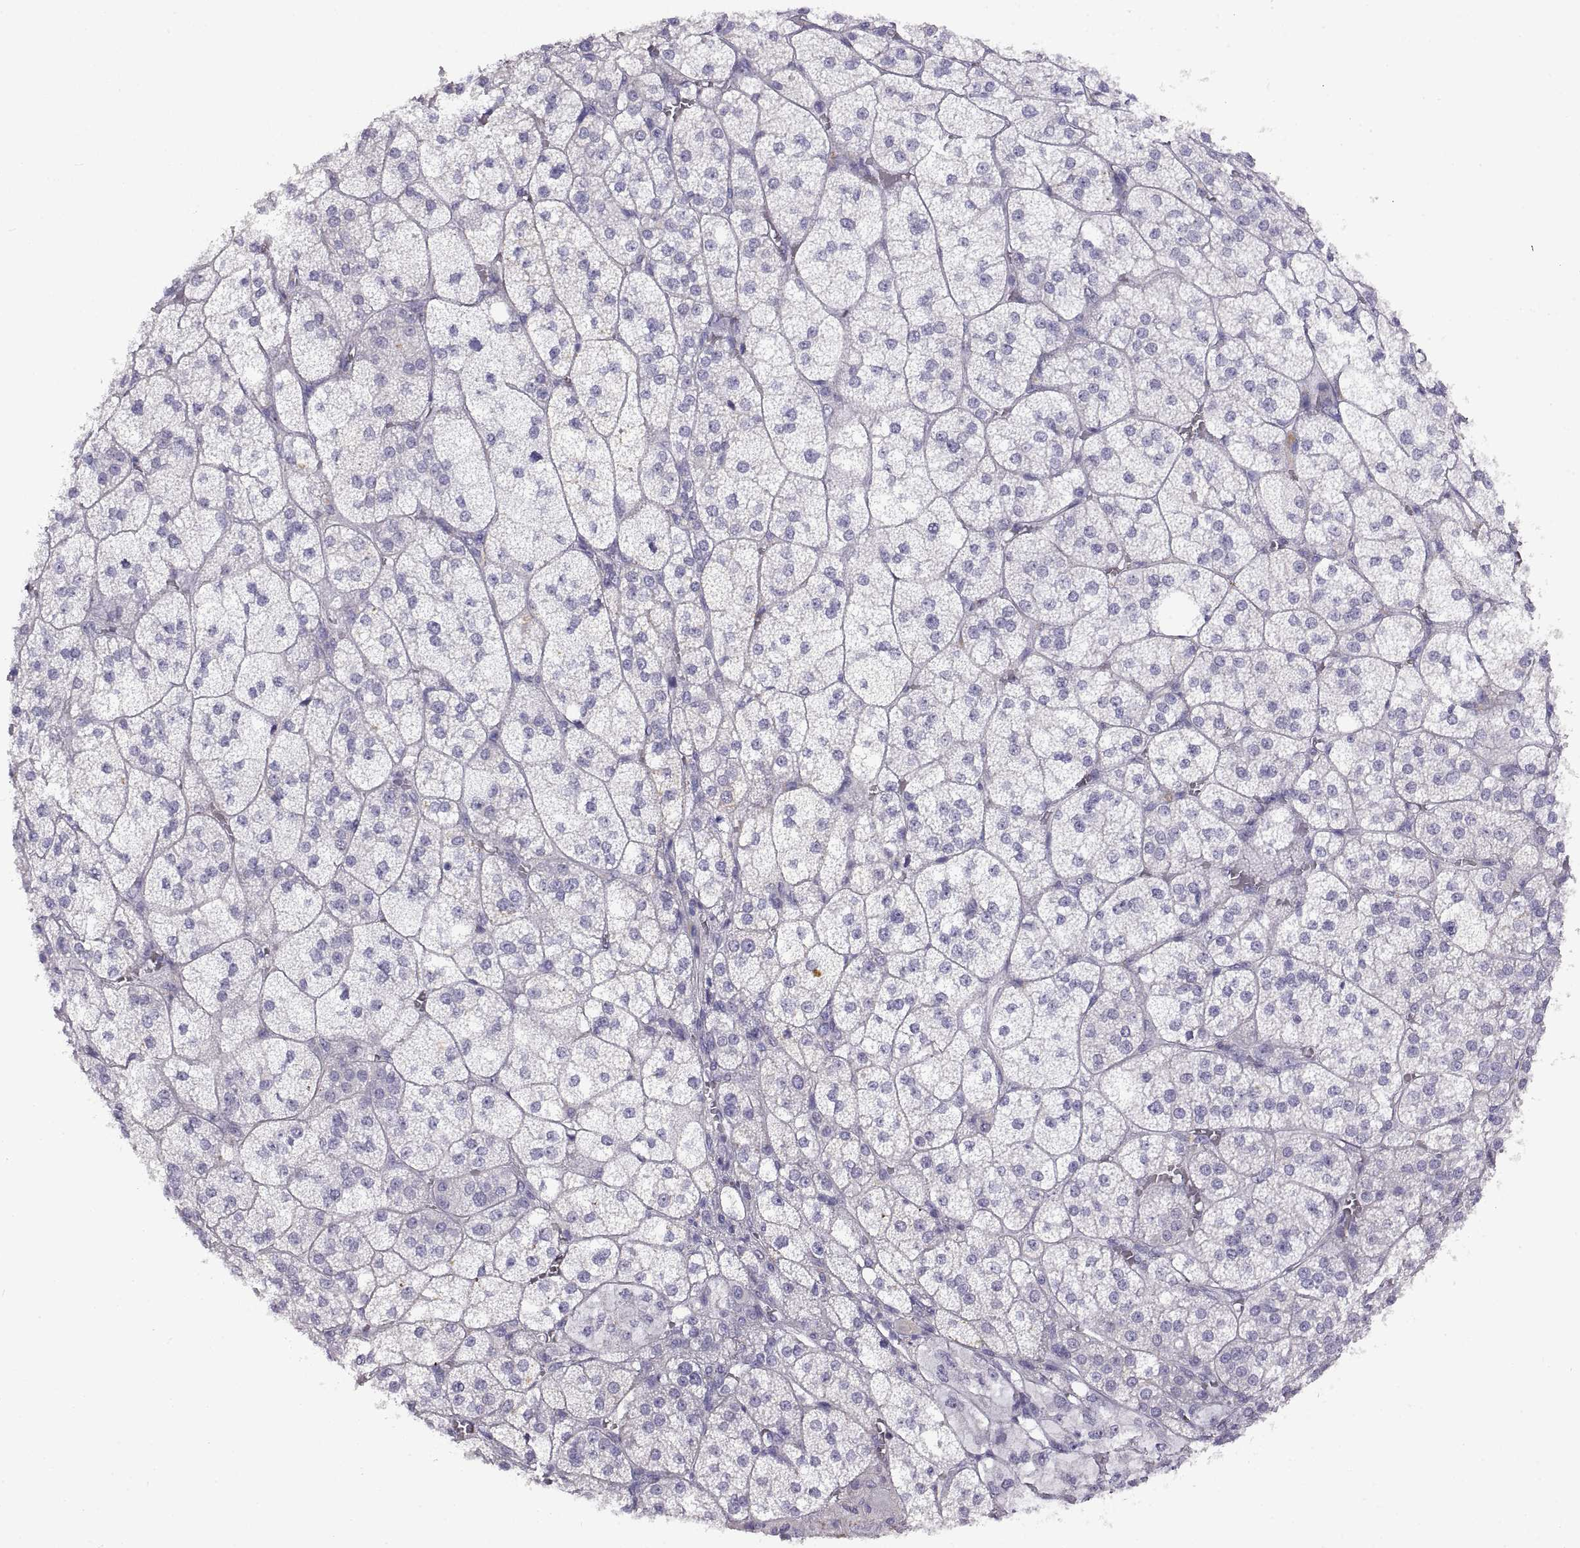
{"staining": {"intensity": "negative", "quantity": "none", "location": "none"}, "tissue": "adrenal gland", "cell_type": "Glandular cells", "image_type": "normal", "snomed": [{"axis": "morphology", "description": "Normal tissue, NOS"}, {"axis": "topography", "description": "Adrenal gland"}], "caption": "This is a histopathology image of immunohistochemistry staining of unremarkable adrenal gland, which shows no positivity in glandular cells. (Stains: DAB (3,3'-diaminobenzidine) immunohistochemistry (IHC) with hematoxylin counter stain, Microscopy: brightfield microscopy at high magnification).", "gene": "CRYBB3", "patient": {"sex": "female", "age": 60}}